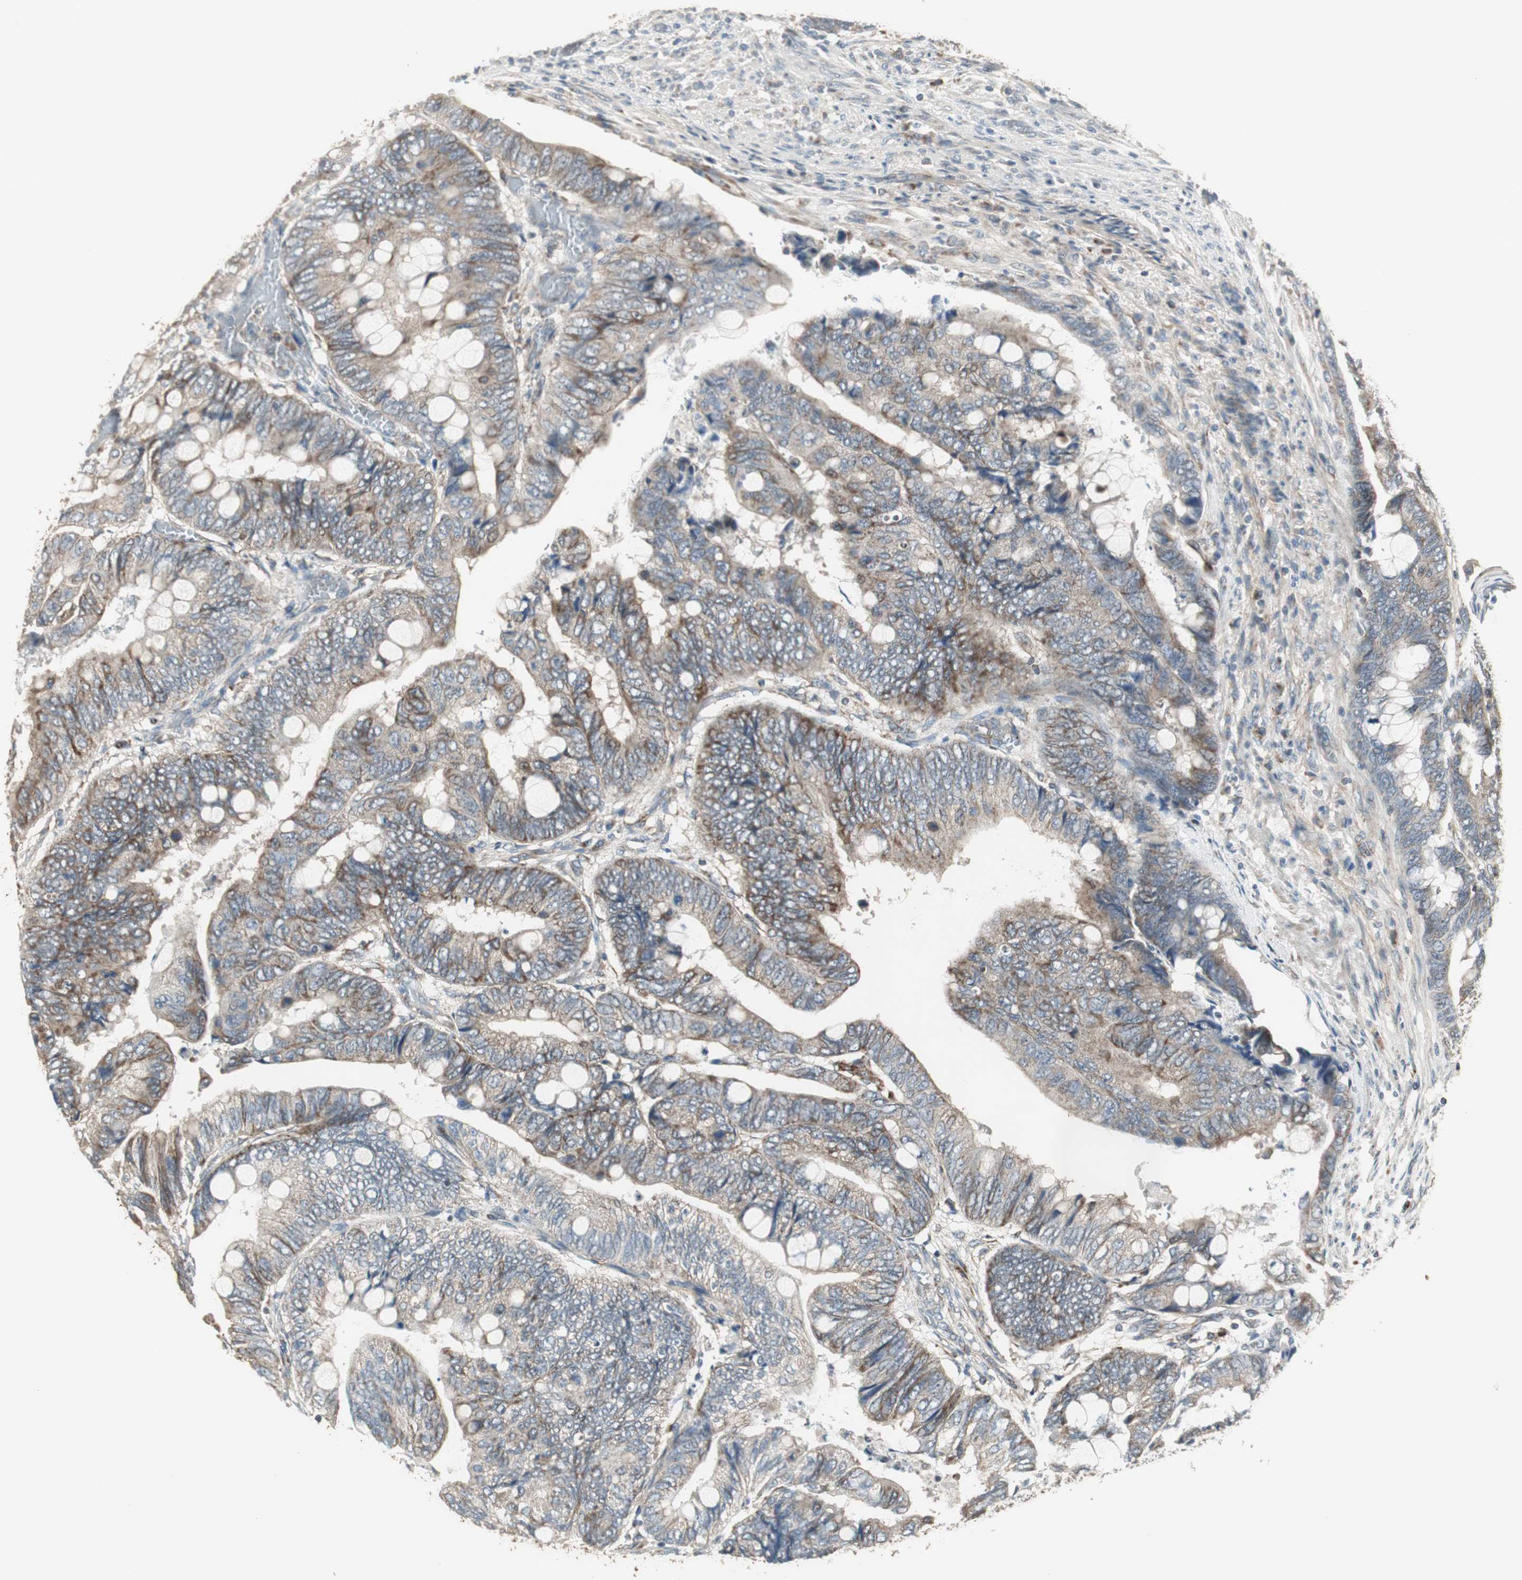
{"staining": {"intensity": "moderate", "quantity": ">75%", "location": "cytoplasmic/membranous"}, "tissue": "colorectal cancer", "cell_type": "Tumor cells", "image_type": "cancer", "snomed": [{"axis": "morphology", "description": "Normal tissue, NOS"}, {"axis": "morphology", "description": "Adenocarcinoma, NOS"}, {"axis": "topography", "description": "Rectum"}, {"axis": "topography", "description": "Peripheral nerve tissue"}], "caption": "A medium amount of moderate cytoplasmic/membranous expression is appreciated in approximately >75% of tumor cells in colorectal cancer tissue.", "gene": "MSTO1", "patient": {"sex": "male", "age": 92}}